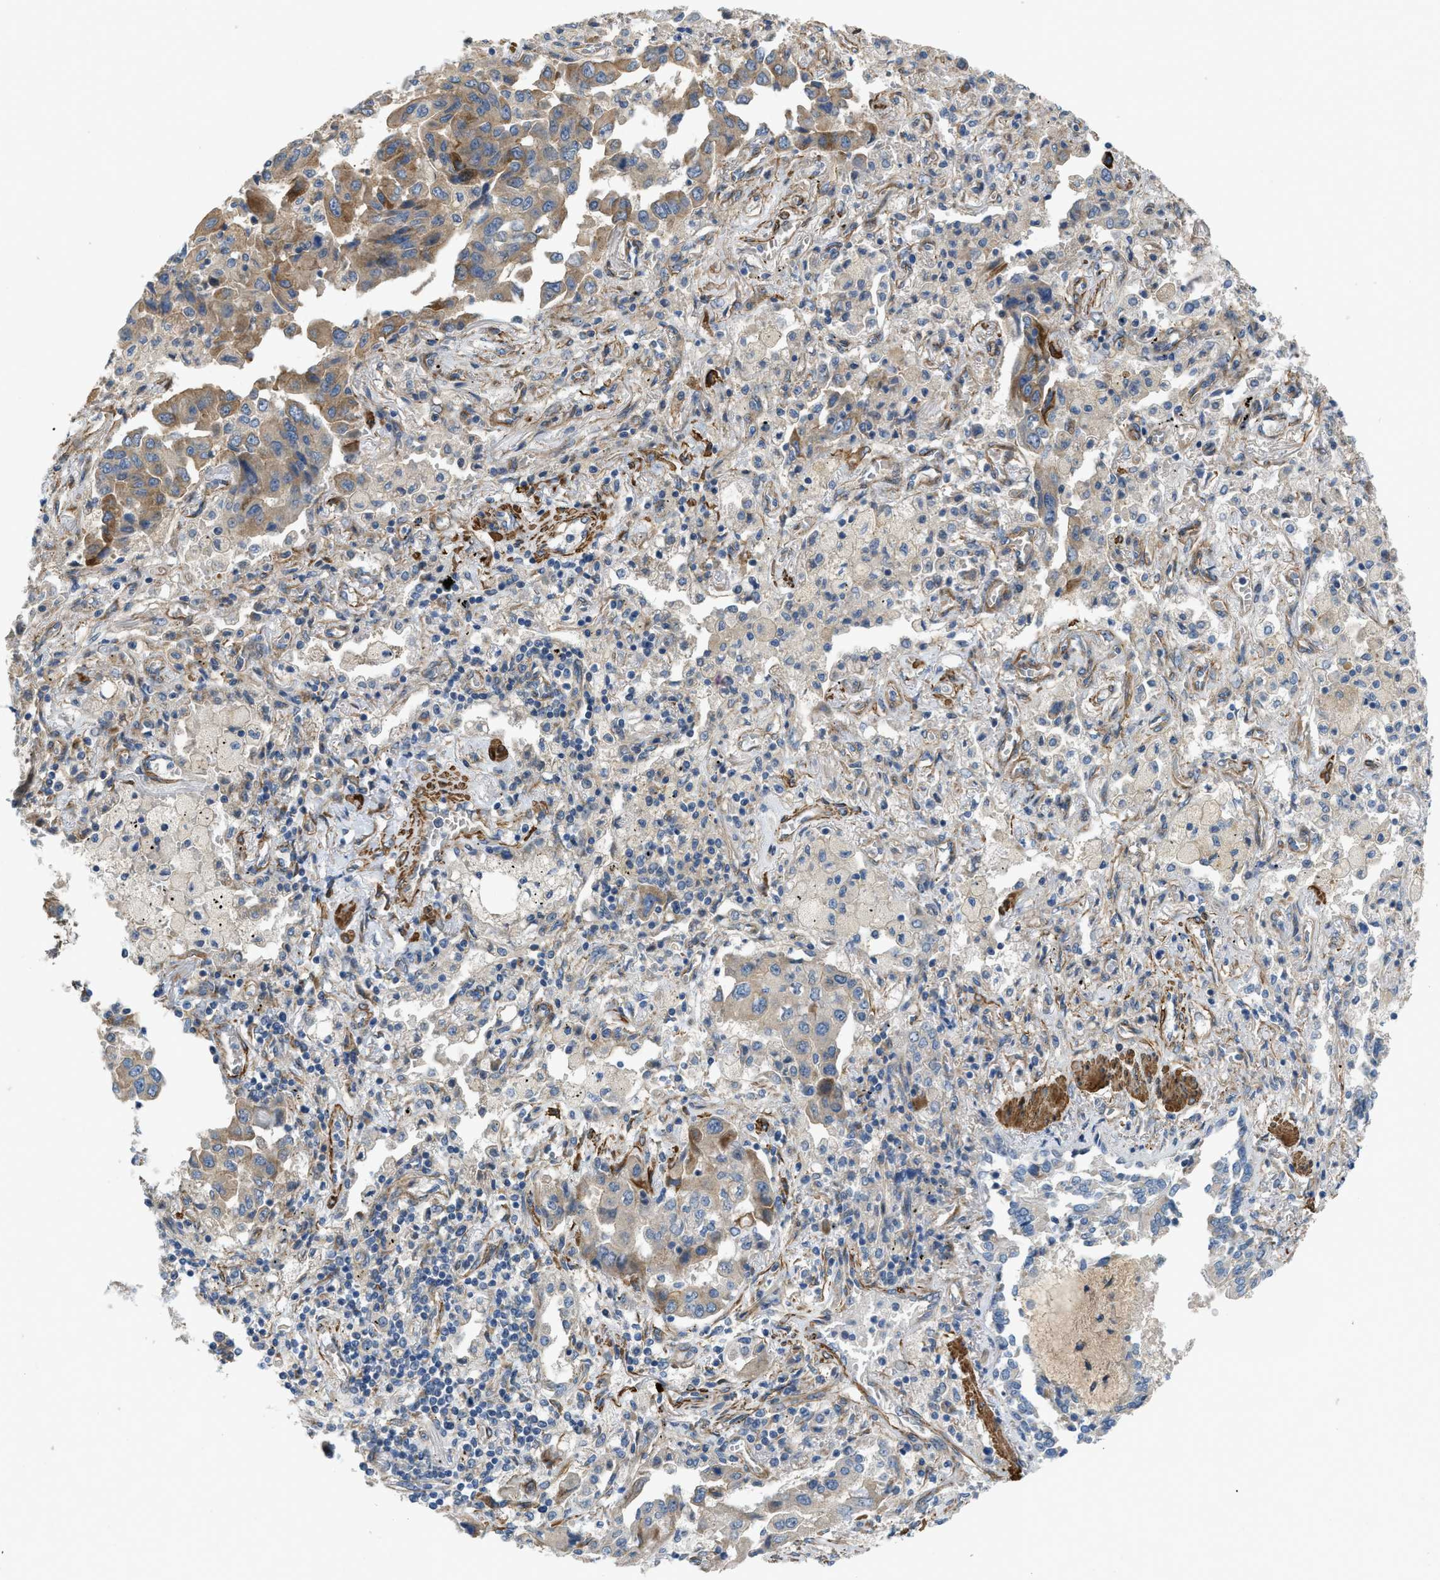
{"staining": {"intensity": "moderate", "quantity": "25%-75%", "location": "cytoplasmic/membranous"}, "tissue": "lung cancer", "cell_type": "Tumor cells", "image_type": "cancer", "snomed": [{"axis": "morphology", "description": "Adenocarcinoma, NOS"}, {"axis": "topography", "description": "Lung"}], "caption": "A histopathology image of human lung cancer stained for a protein shows moderate cytoplasmic/membranous brown staining in tumor cells. The staining is performed using DAB (3,3'-diaminobenzidine) brown chromogen to label protein expression. The nuclei are counter-stained blue using hematoxylin.", "gene": "BMPR1A", "patient": {"sex": "female", "age": 65}}